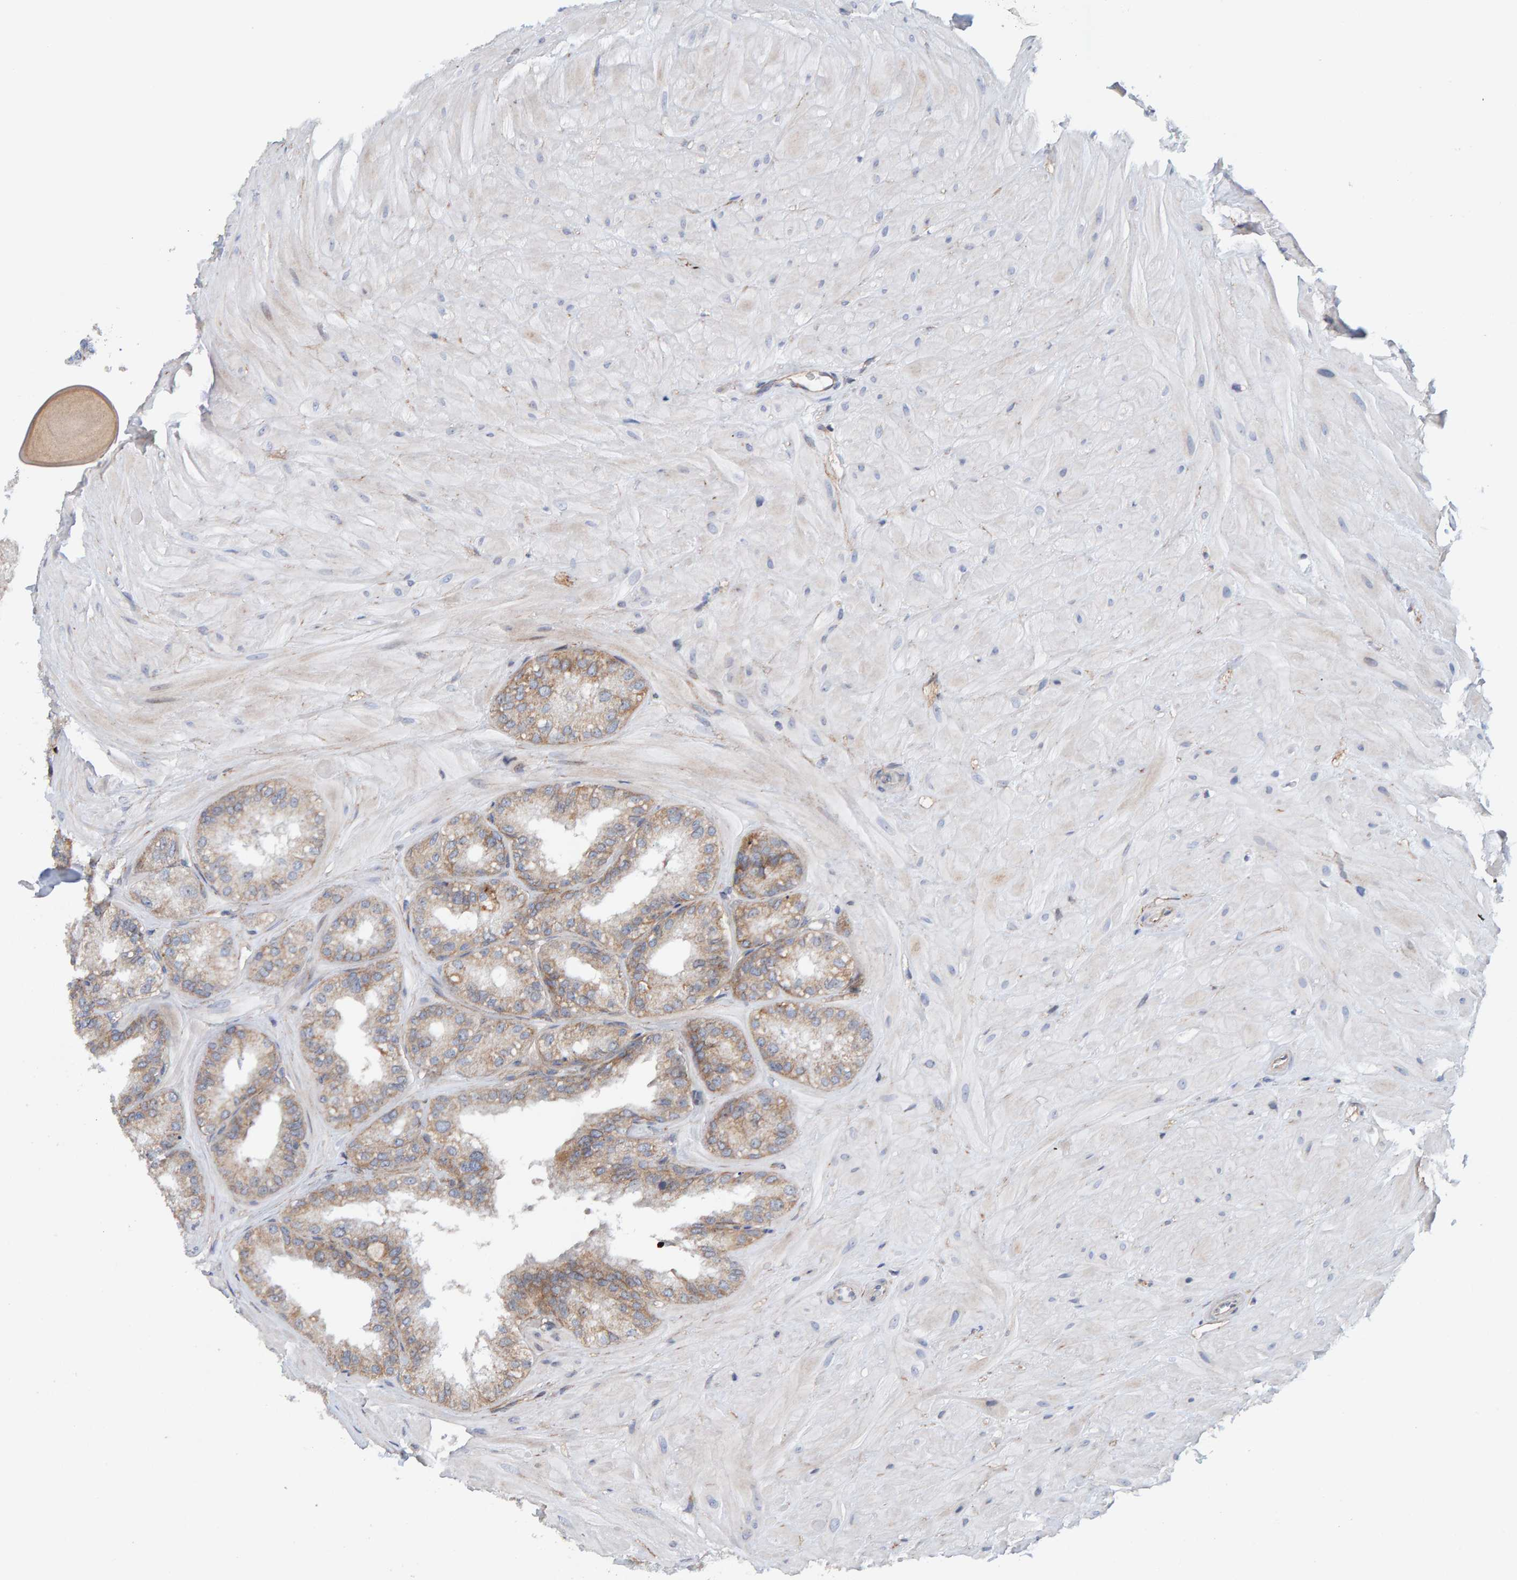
{"staining": {"intensity": "weak", "quantity": "25%-75%", "location": "cytoplasmic/membranous"}, "tissue": "seminal vesicle", "cell_type": "Glandular cells", "image_type": "normal", "snomed": [{"axis": "morphology", "description": "Normal tissue, NOS"}, {"axis": "topography", "description": "Prostate"}, {"axis": "topography", "description": "Seminal veicle"}], "caption": "Glandular cells show low levels of weak cytoplasmic/membranous staining in about 25%-75% of cells in benign human seminal vesicle. (DAB (3,3'-diaminobenzidine) IHC with brightfield microscopy, high magnification).", "gene": "RGP1", "patient": {"sex": "male", "age": 51}}